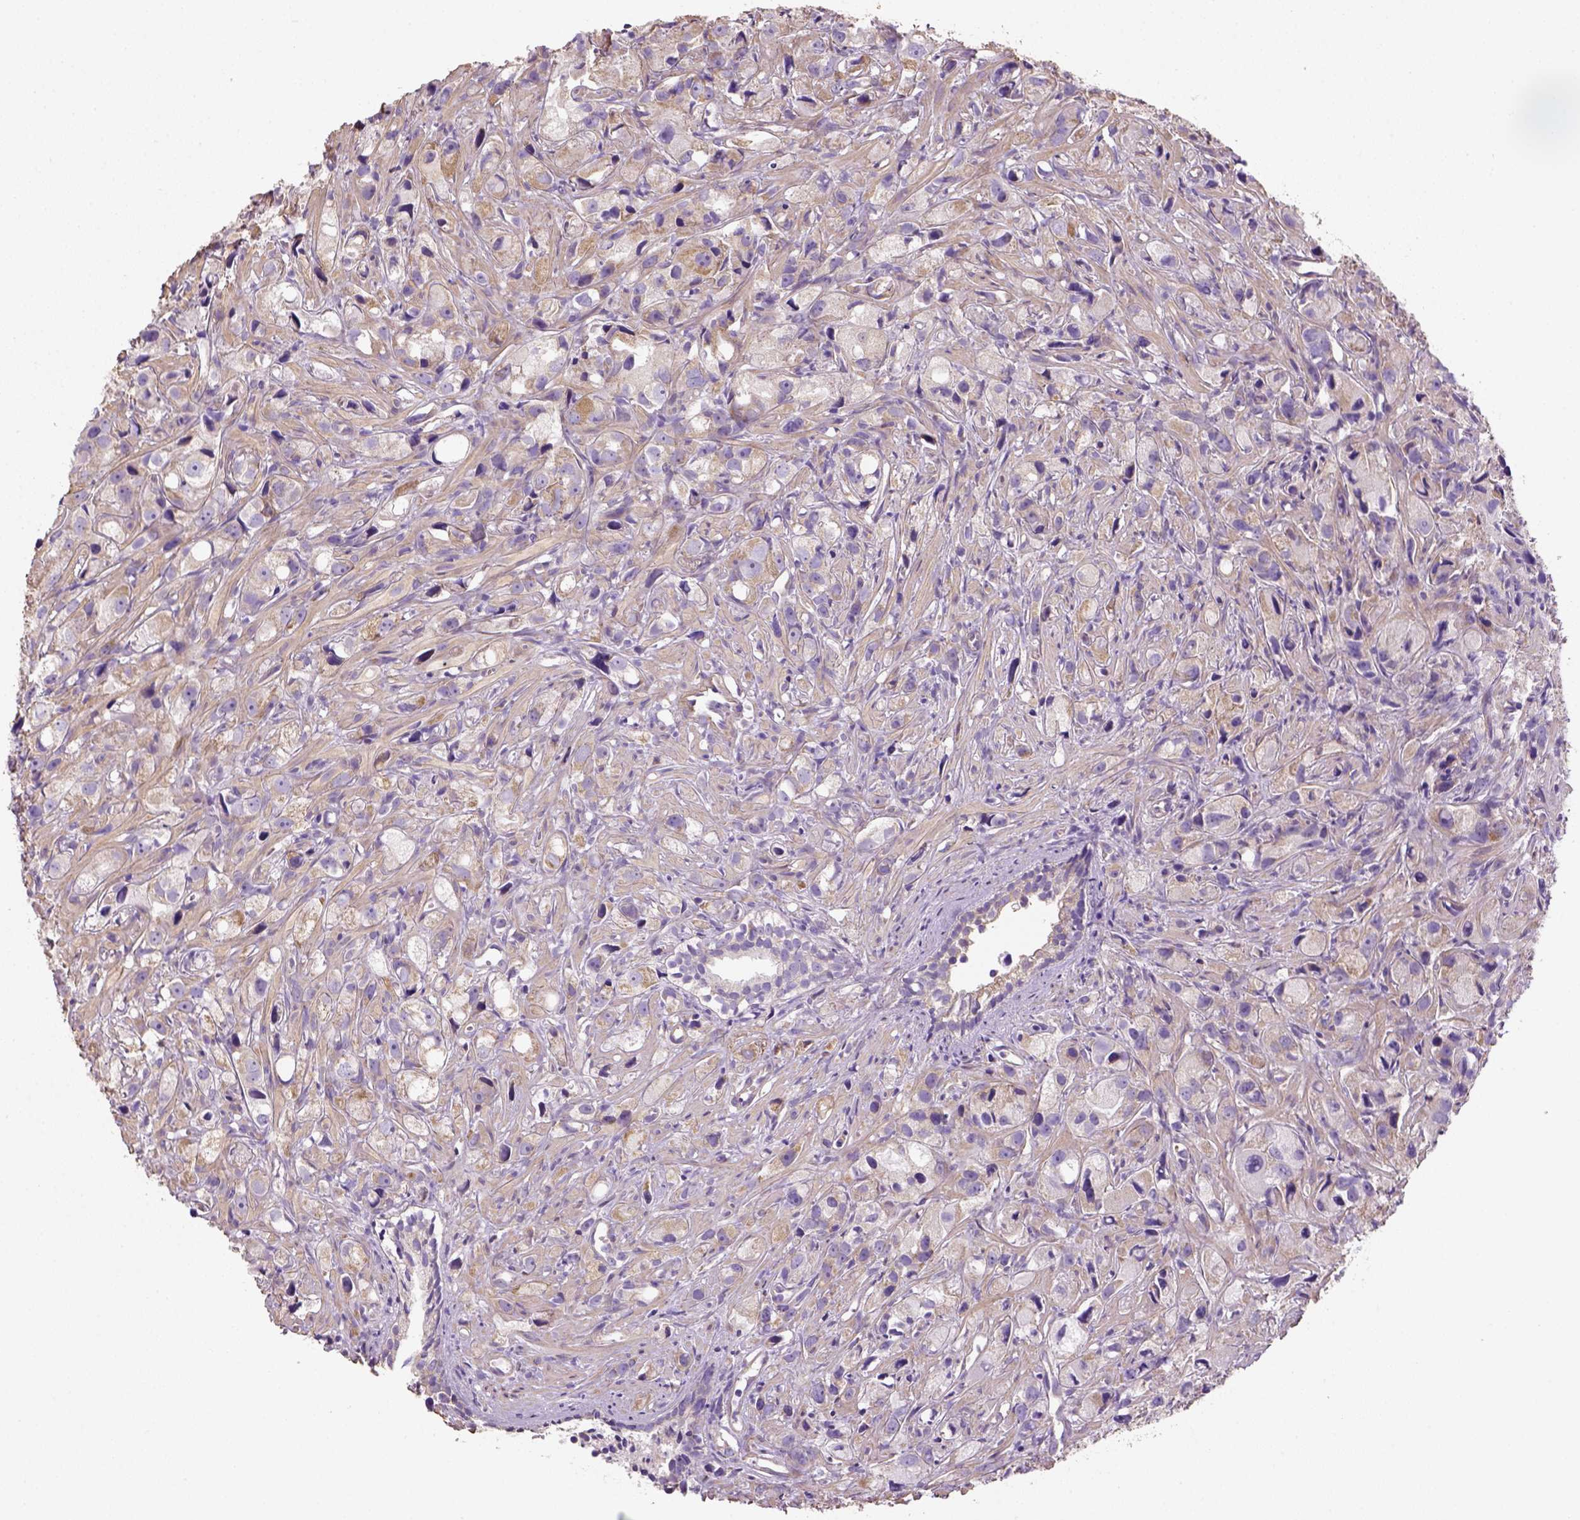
{"staining": {"intensity": "weak", "quantity": "<25%", "location": "cytoplasmic/membranous"}, "tissue": "prostate cancer", "cell_type": "Tumor cells", "image_type": "cancer", "snomed": [{"axis": "morphology", "description": "Adenocarcinoma, High grade"}, {"axis": "topography", "description": "Prostate"}], "caption": "Immunohistochemistry (IHC) micrograph of prostate cancer stained for a protein (brown), which shows no positivity in tumor cells.", "gene": "HTRA1", "patient": {"sex": "male", "age": 75}}